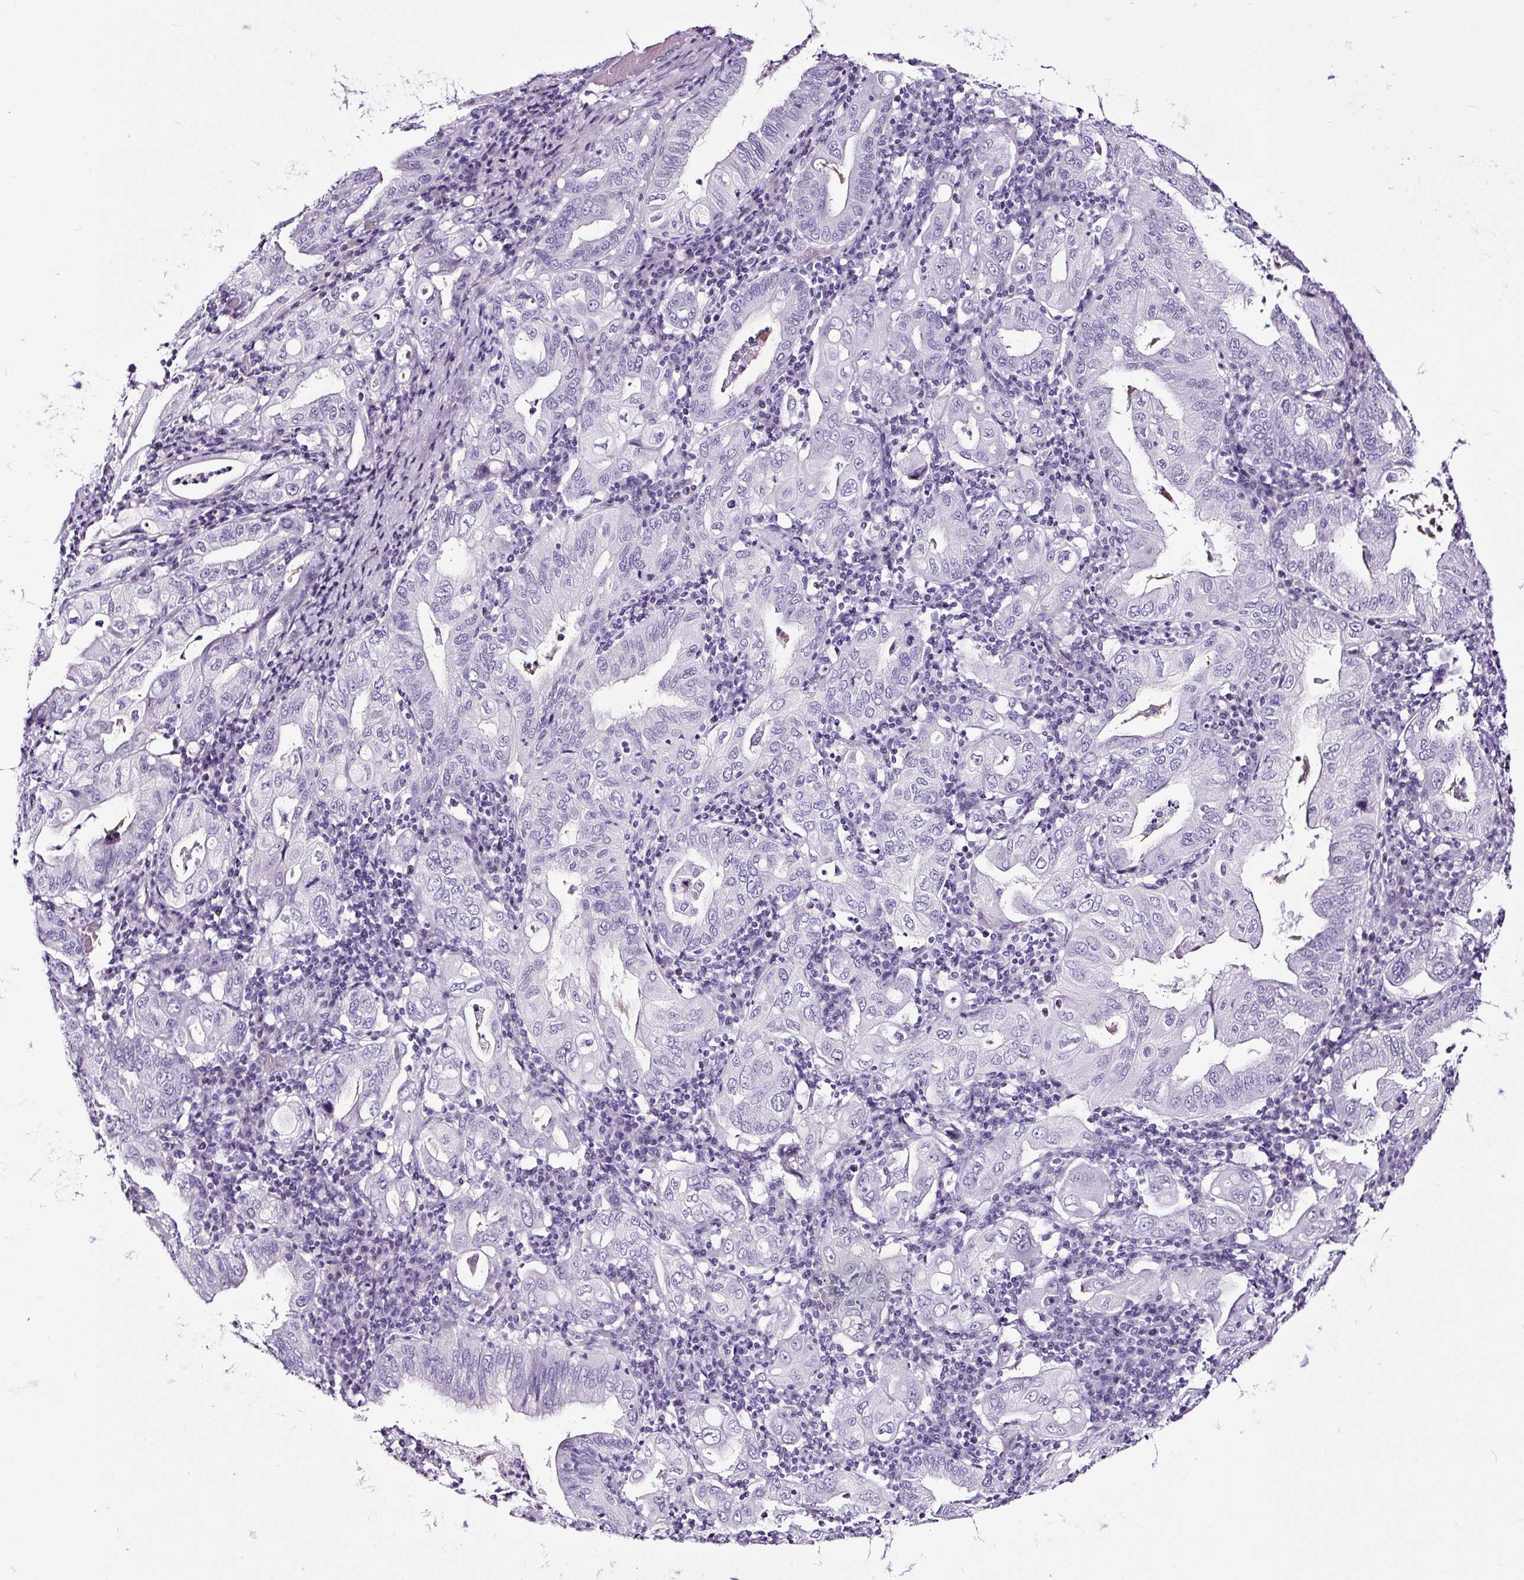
{"staining": {"intensity": "negative", "quantity": "none", "location": "none"}, "tissue": "stomach cancer", "cell_type": "Tumor cells", "image_type": "cancer", "snomed": [{"axis": "morphology", "description": "Normal tissue, NOS"}, {"axis": "morphology", "description": "Adenocarcinoma, NOS"}, {"axis": "topography", "description": "Esophagus"}, {"axis": "topography", "description": "Stomach, upper"}, {"axis": "topography", "description": "Peripheral nerve tissue"}], "caption": "Histopathology image shows no protein expression in tumor cells of stomach cancer (adenocarcinoma) tissue. The staining is performed using DAB (3,3'-diaminobenzidine) brown chromogen with nuclei counter-stained in using hematoxylin.", "gene": "NPHS2", "patient": {"sex": "male", "age": 62}}